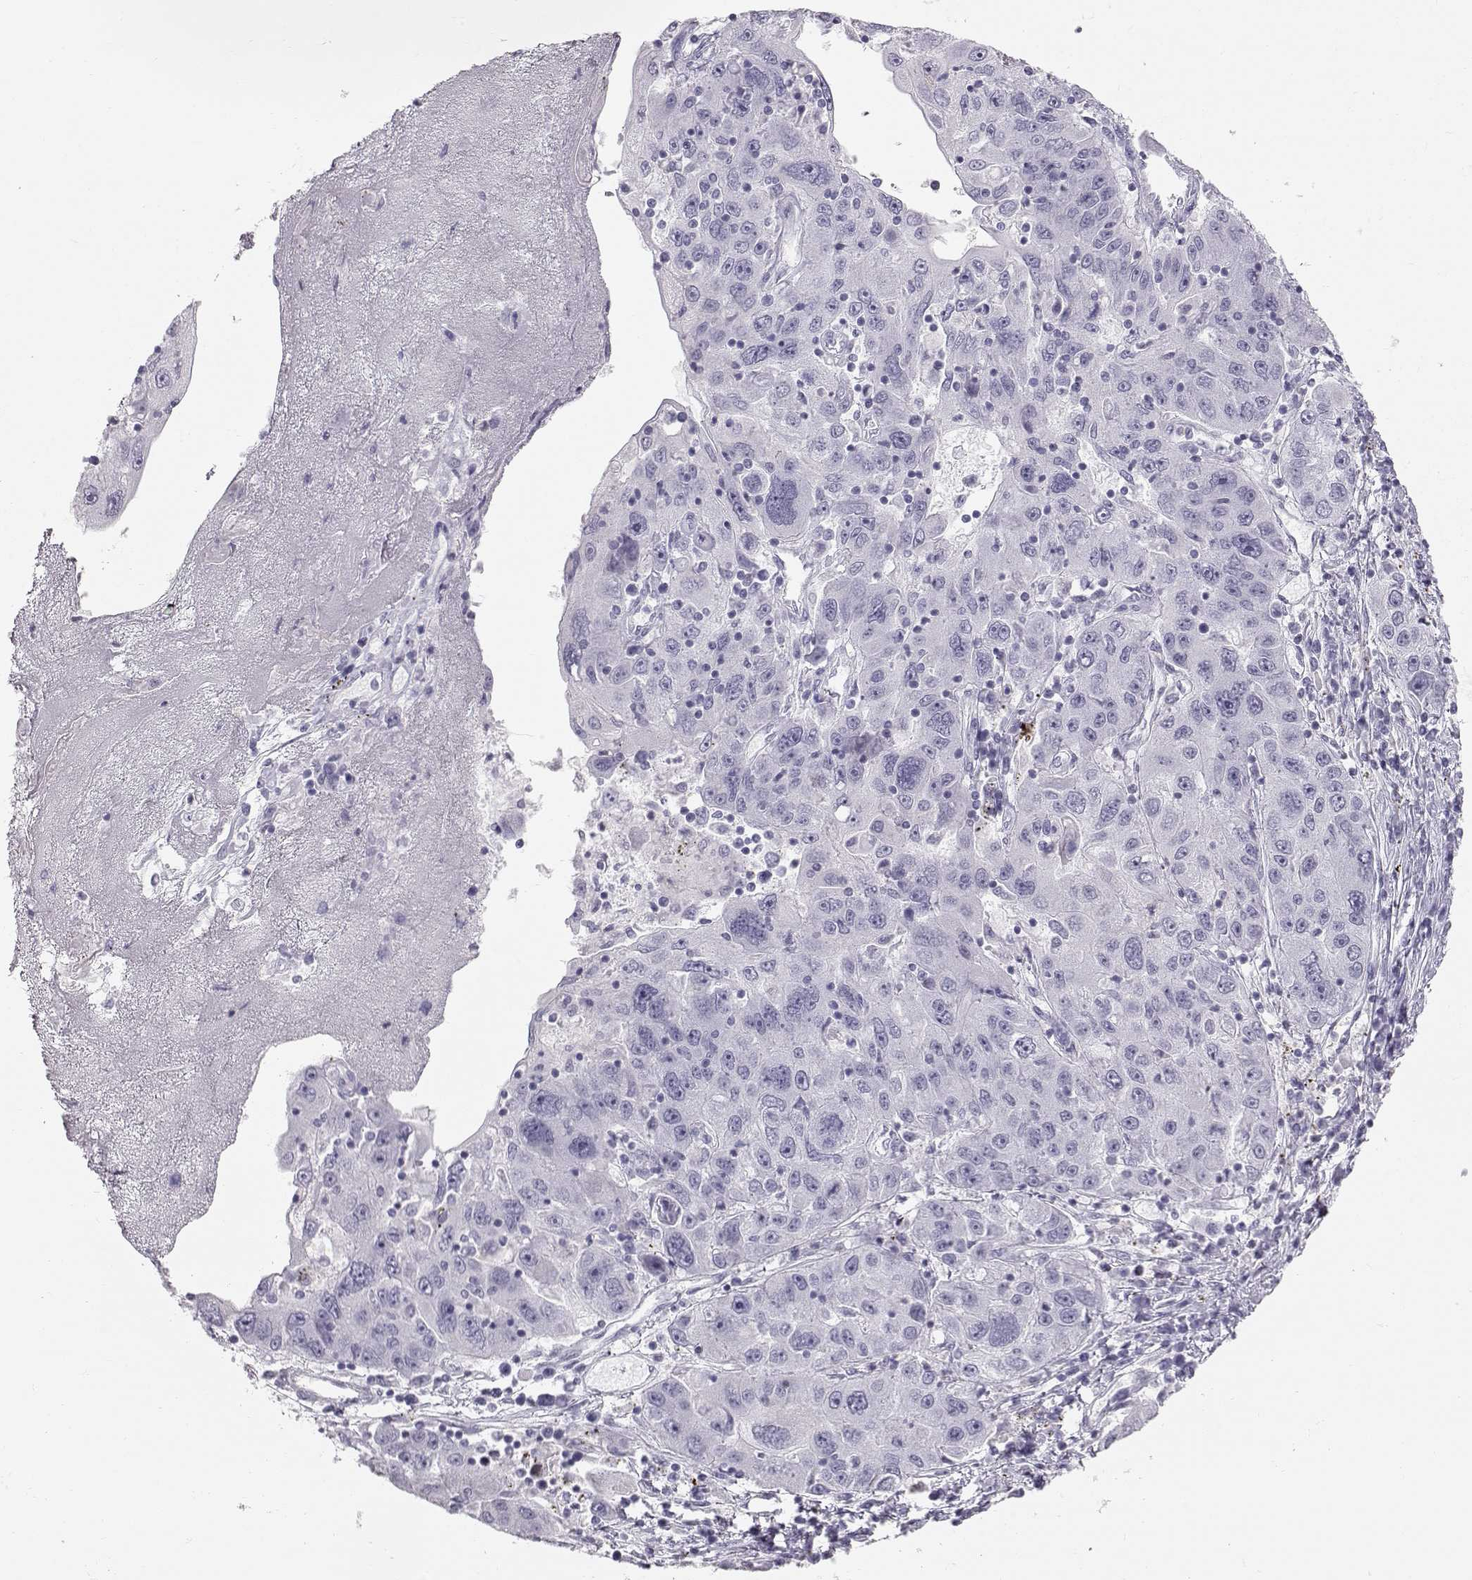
{"staining": {"intensity": "negative", "quantity": "none", "location": "none"}, "tissue": "stomach cancer", "cell_type": "Tumor cells", "image_type": "cancer", "snomed": [{"axis": "morphology", "description": "Adenocarcinoma, NOS"}, {"axis": "topography", "description": "Stomach"}], "caption": "Immunohistochemistry image of human stomach cancer (adenocarcinoma) stained for a protein (brown), which displays no expression in tumor cells.", "gene": "MIP", "patient": {"sex": "male", "age": 56}}